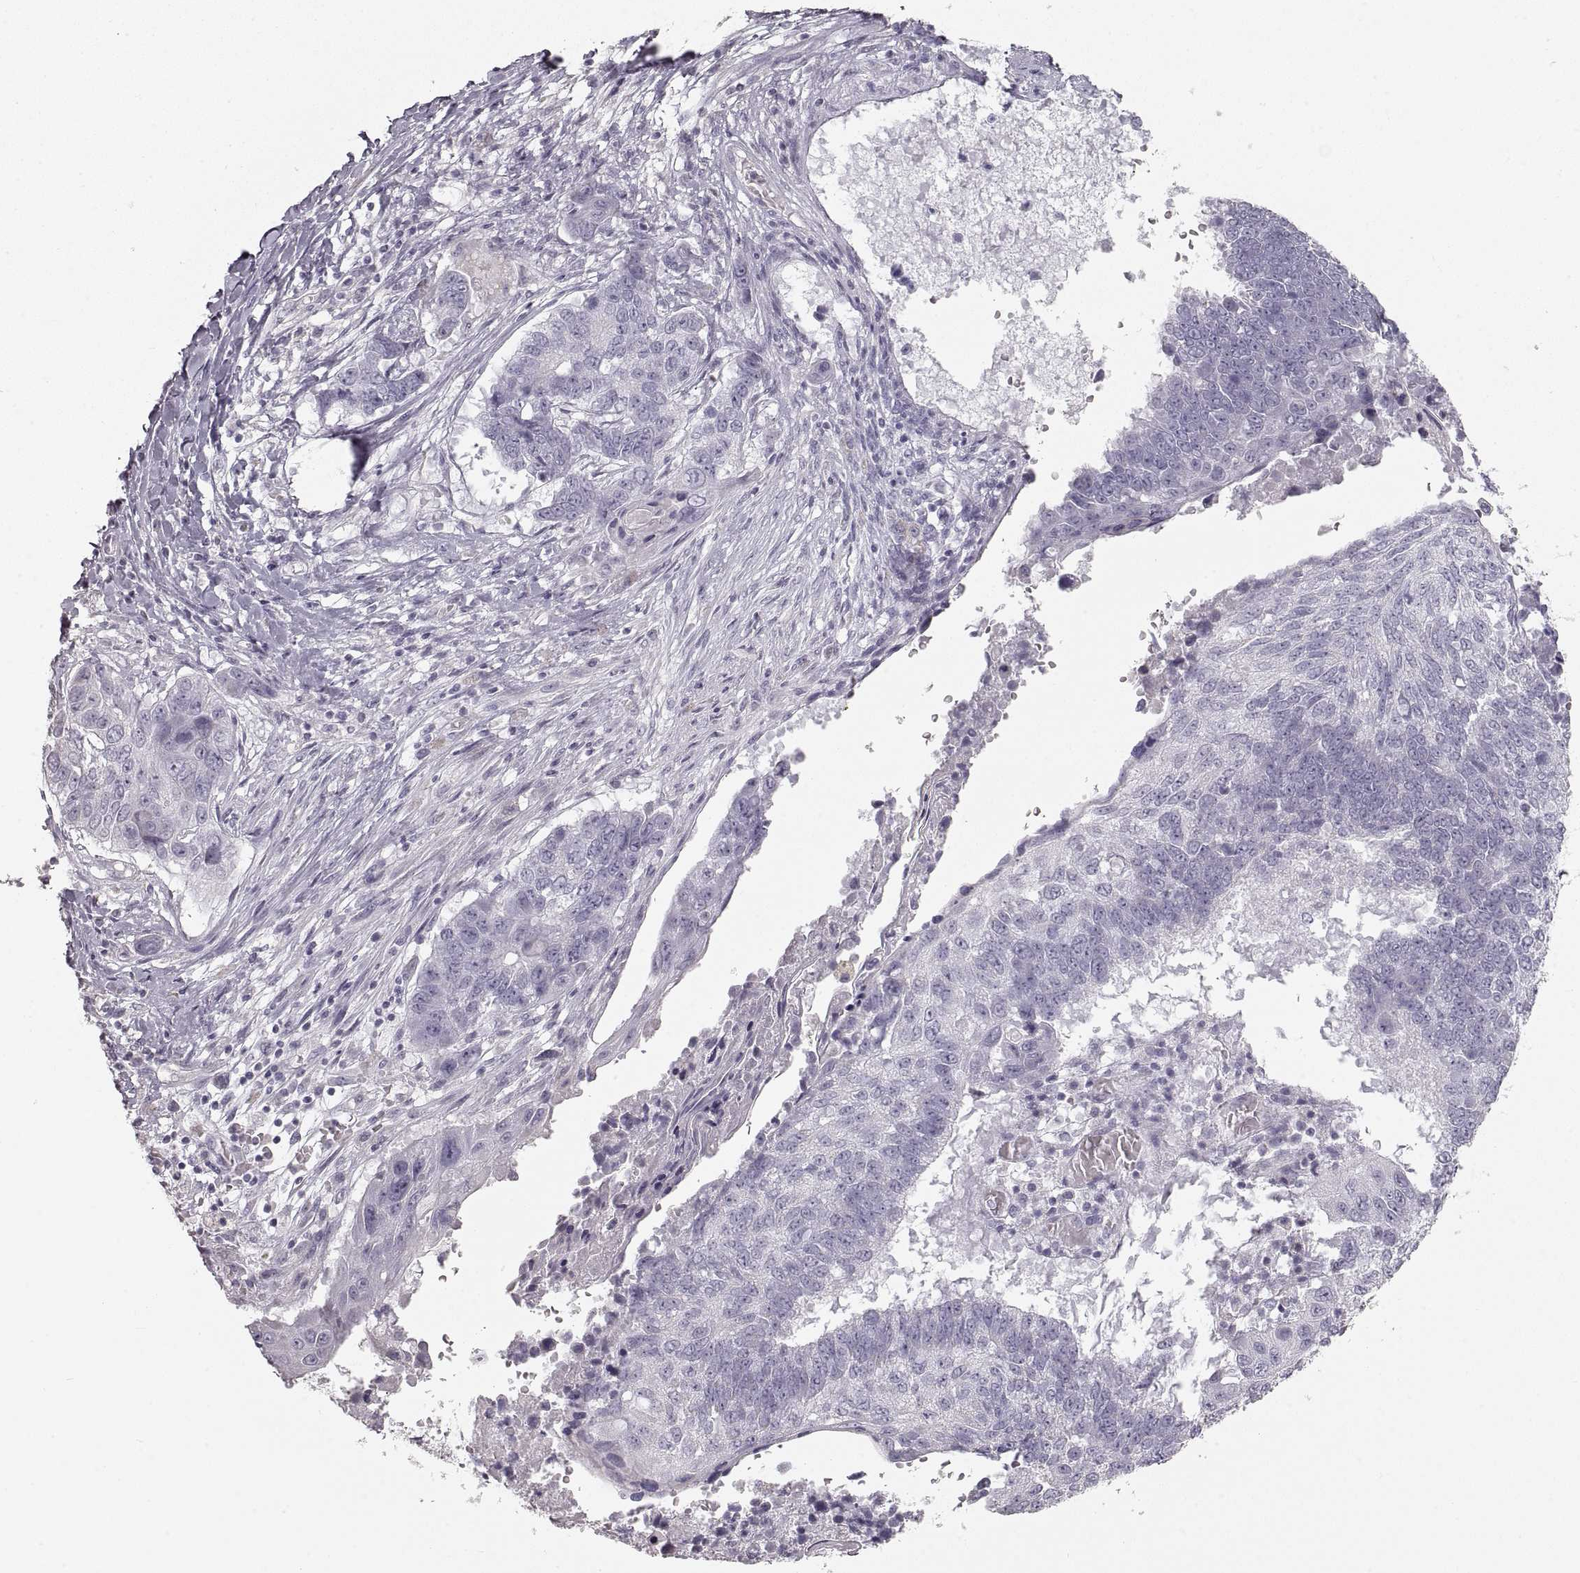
{"staining": {"intensity": "negative", "quantity": "none", "location": "none"}, "tissue": "lung cancer", "cell_type": "Tumor cells", "image_type": "cancer", "snomed": [{"axis": "morphology", "description": "Squamous cell carcinoma, NOS"}, {"axis": "topography", "description": "Lung"}], "caption": "Immunohistochemical staining of lung cancer (squamous cell carcinoma) displays no significant positivity in tumor cells.", "gene": "ZP3", "patient": {"sex": "male", "age": 73}}